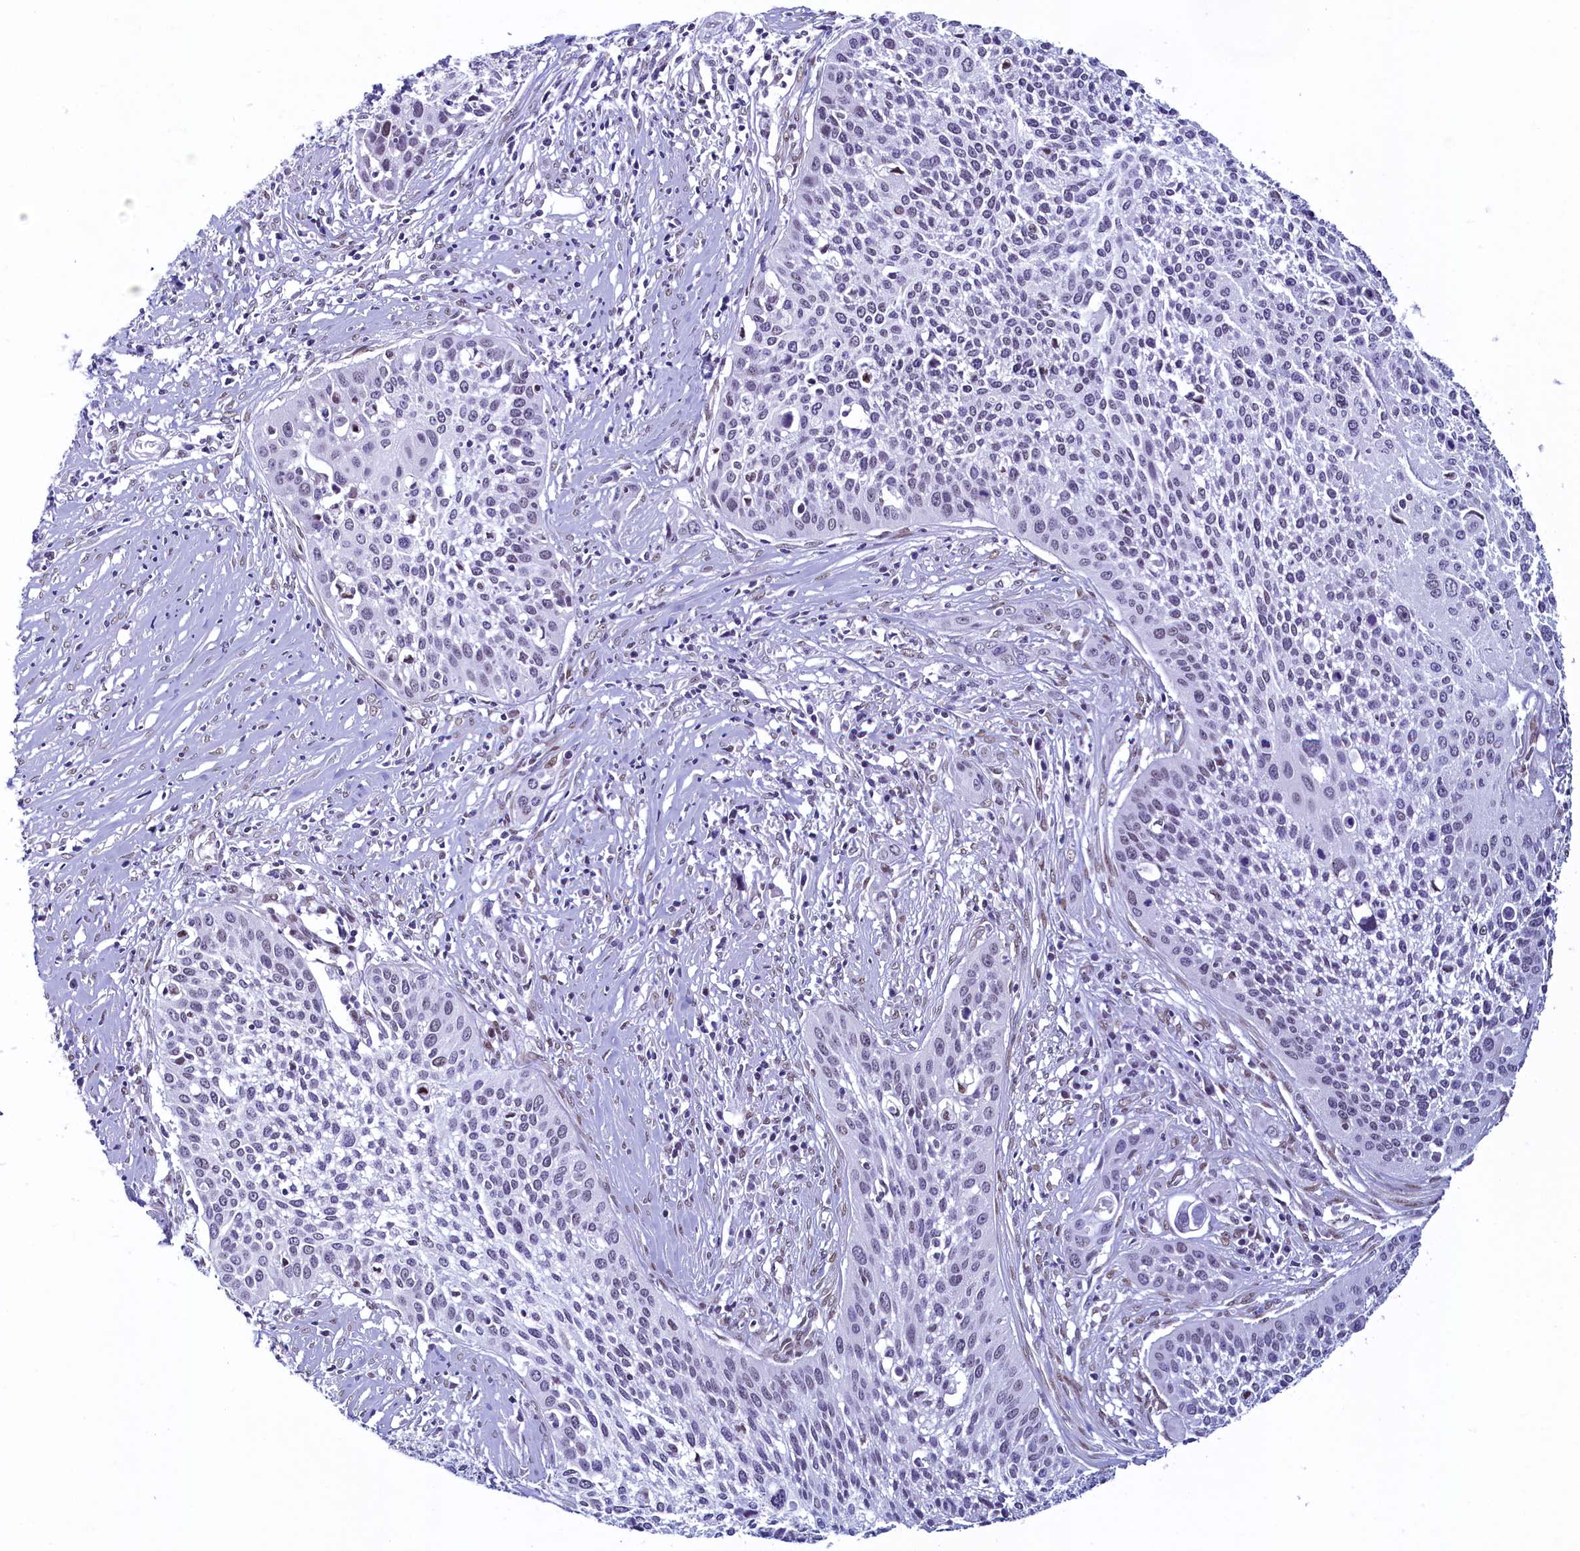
{"staining": {"intensity": "negative", "quantity": "none", "location": "none"}, "tissue": "cervical cancer", "cell_type": "Tumor cells", "image_type": "cancer", "snomed": [{"axis": "morphology", "description": "Squamous cell carcinoma, NOS"}, {"axis": "topography", "description": "Cervix"}], "caption": "The immunohistochemistry micrograph has no significant positivity in tumor cells of squamous cell carcinoma (cervical) tissue.", "gene": "SUGP2", "patient": {"sex": "female", "age": 34}}